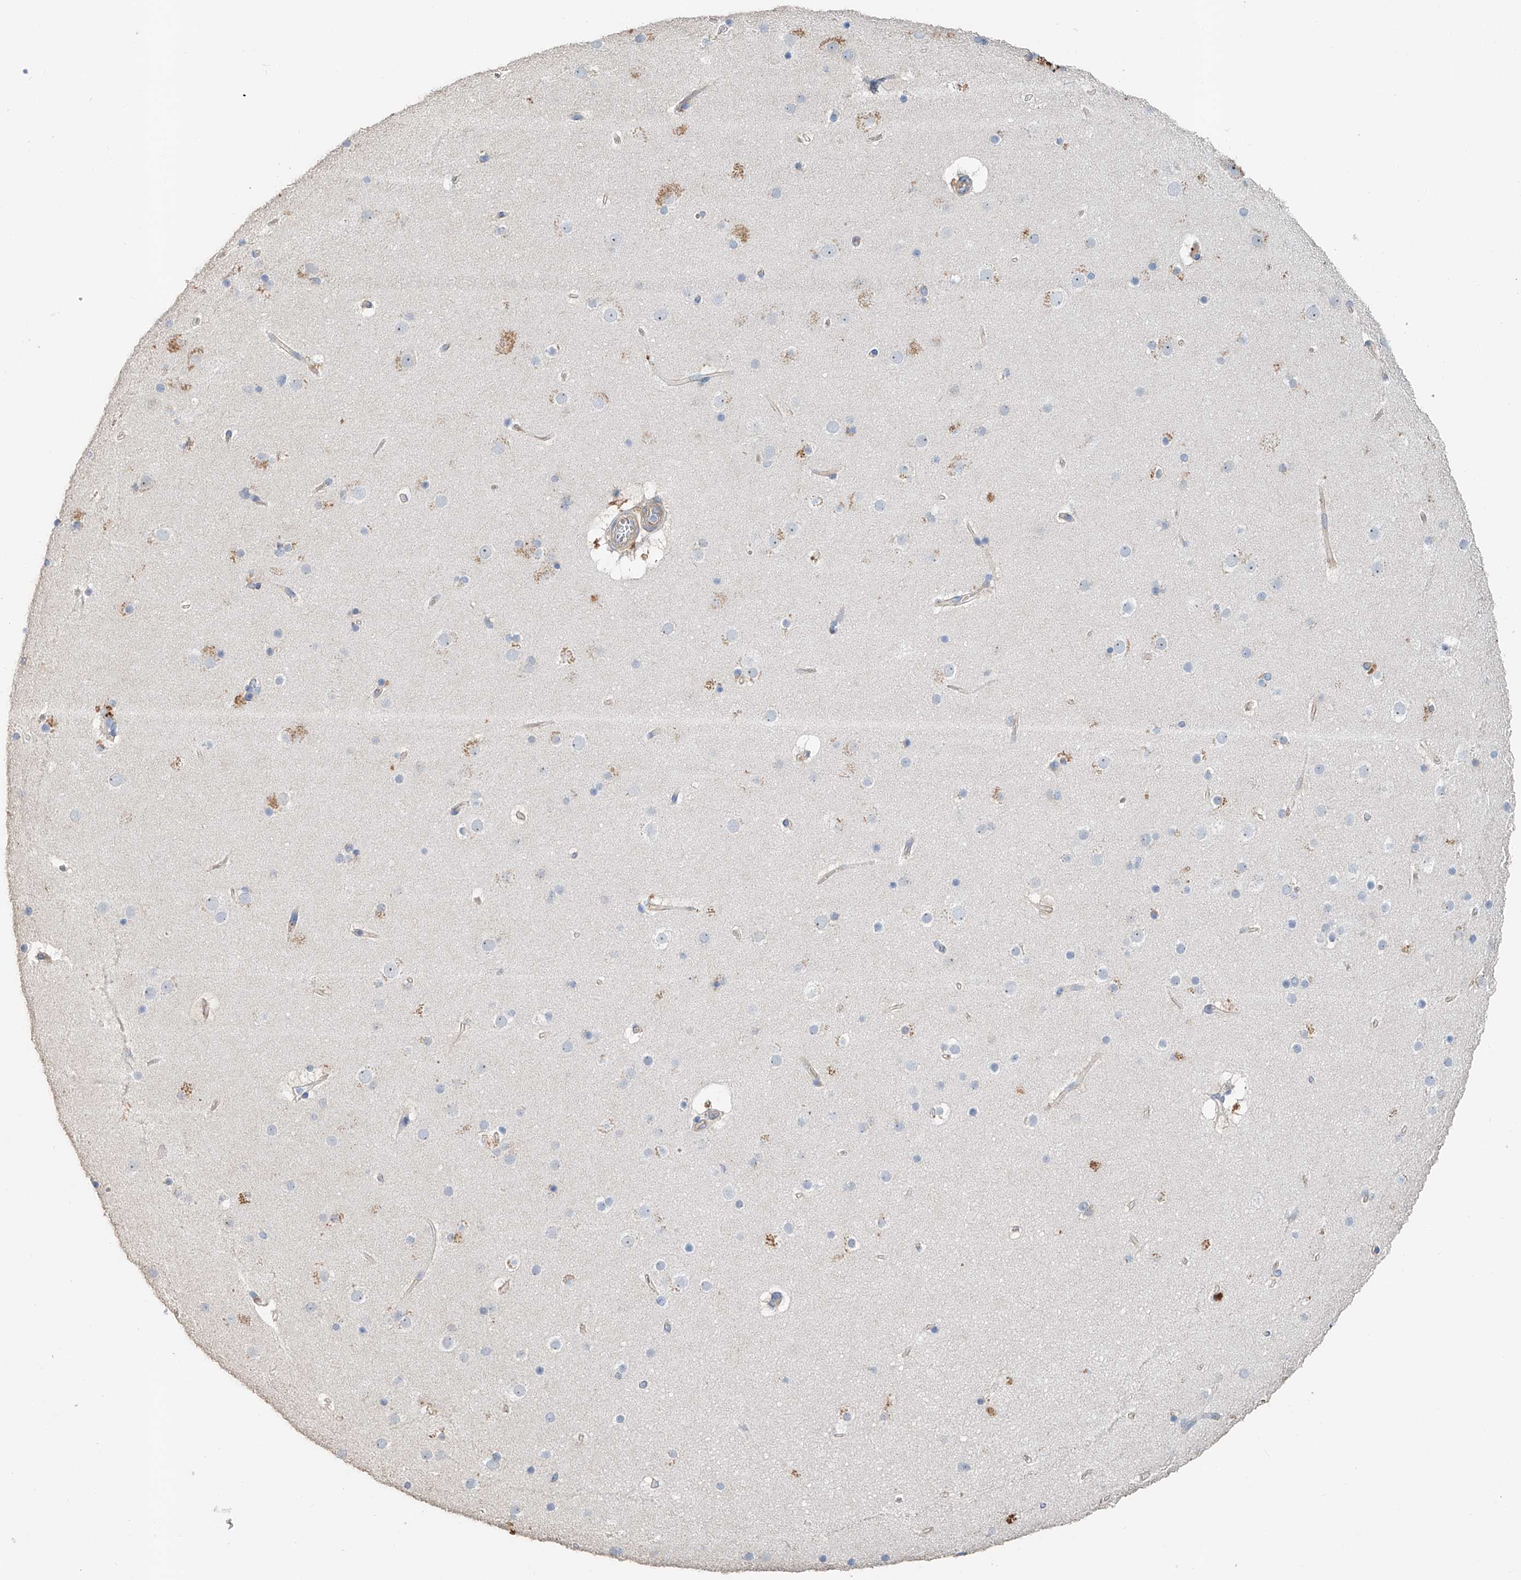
{"staining": {"intensity": "weak", "quantity": ">75%", "location": "cytoplasmic/membranous"}, "tissue": "cerebral cortex", "cell_type": "Endothelial cells", "image_type": "normal", "snomed": [{"axis": "morphology", "description": "Normal tissue, NOS"}, {"axis": "topography", "description": "Cerebral cortex"}], "caption": "The micrograph displays immunohistochemical staining of unremarkable cerebral cortex. There is weak cytoplasmic/membranous staining is present in about >75% of endothelial cells. The staining is performed using DAB (3,3'-diaminobenzidine) brown chromogen to label protein expression. The nuclei are counter-stained blue using hematoxylin.", "gene": "TRIM47", "patient": {"sex": "male", "age": 57}}